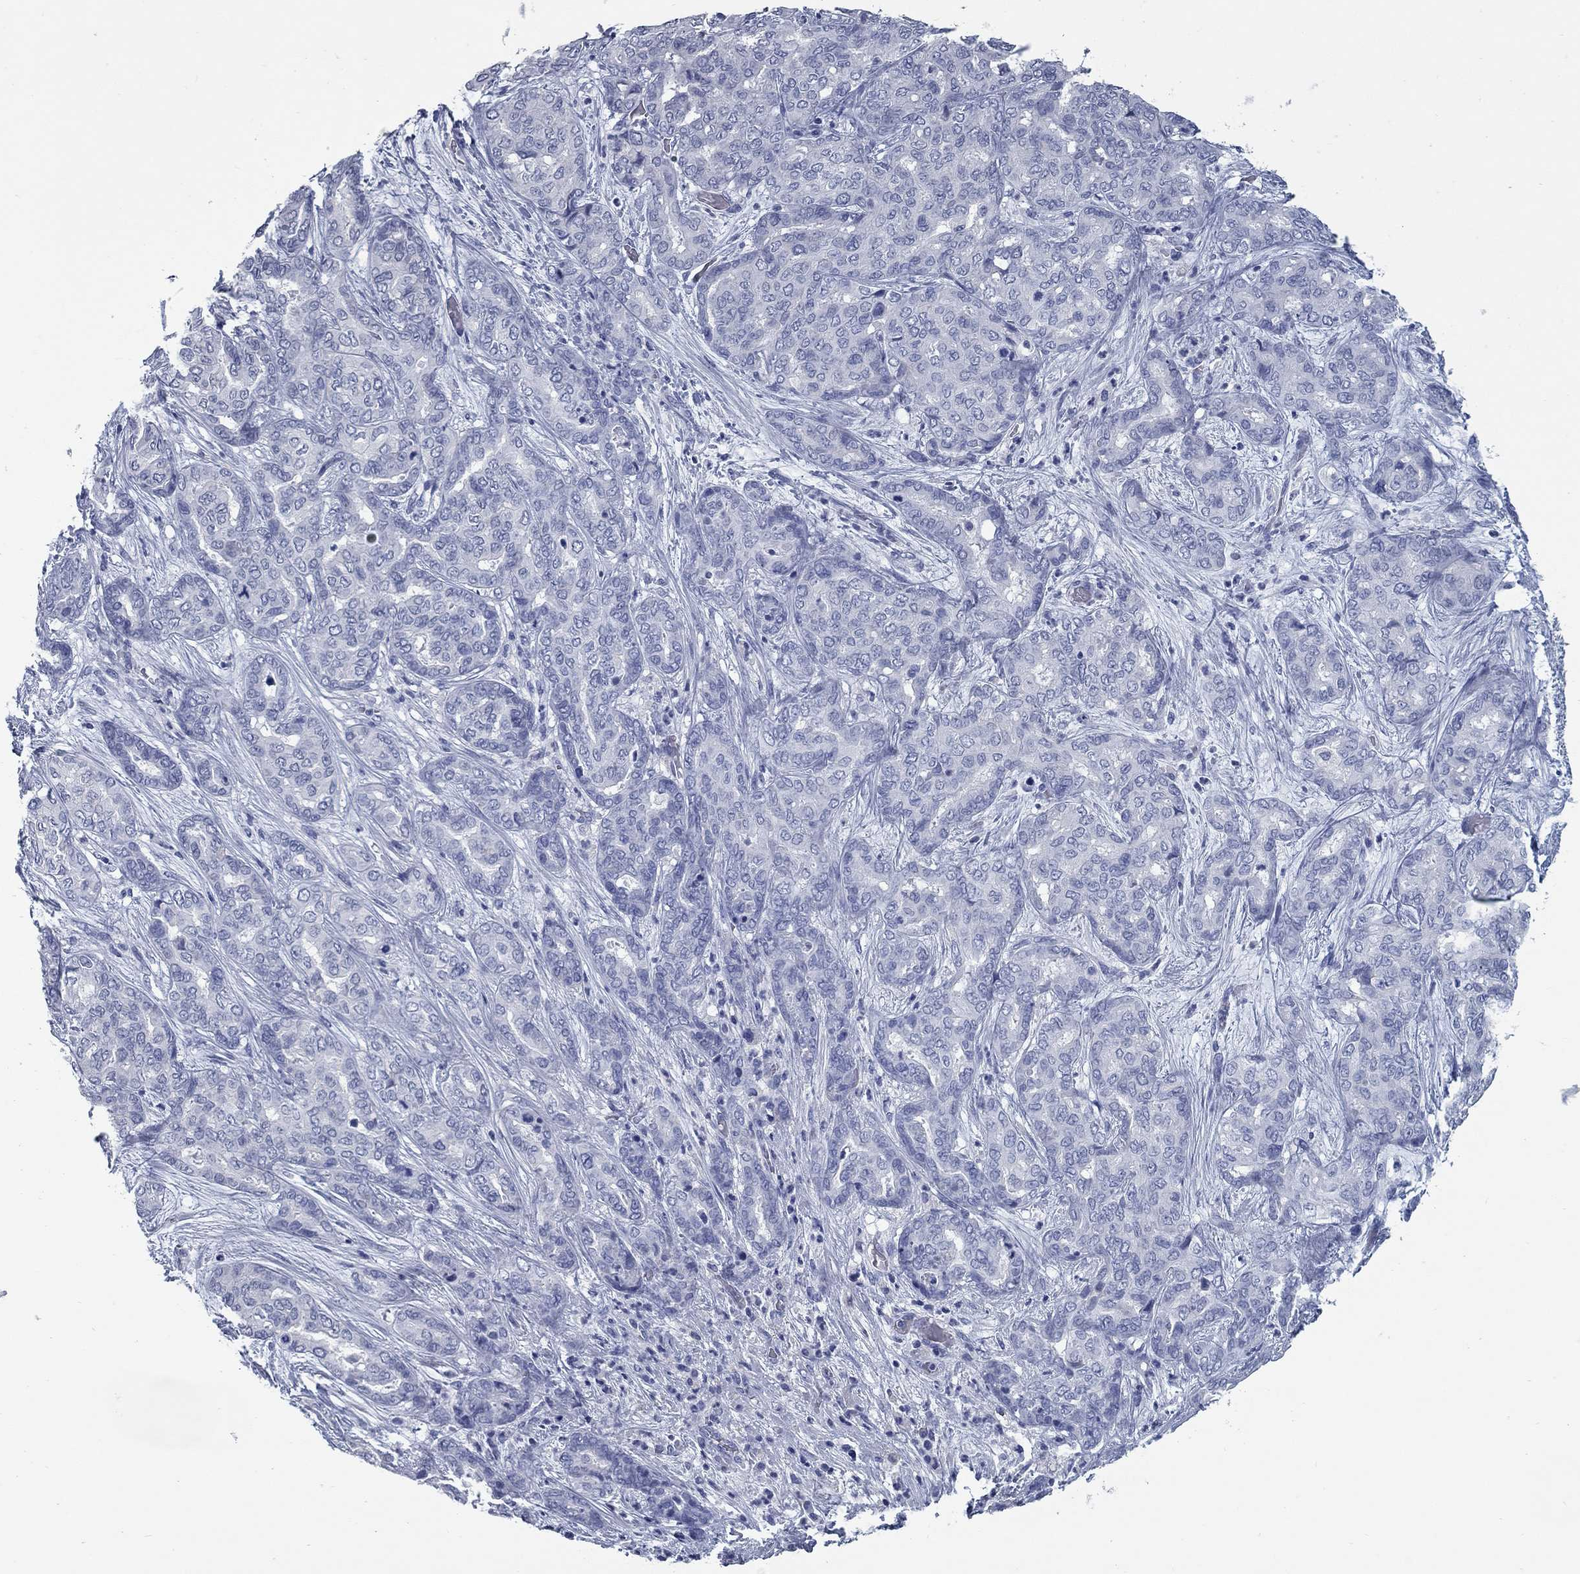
{"staining": {"intensity": "negative", "quantity": "none", "location": "none"}, "tissue": "liver cancer", "cell_type": "Tumor cells", "image_type": "cancer", "snomed": [{"axis": "morphology", "description": "Cholangiocarcinoma"}, {"axis": "topography", "description": "Liver"}], "caption": "Immunohistochemical staining of human liver cholangiocarcinoma shows no significant expression in tumor cells.", "gene": "KIRREL2", "patient": {"sex": "female", "age": 64}}